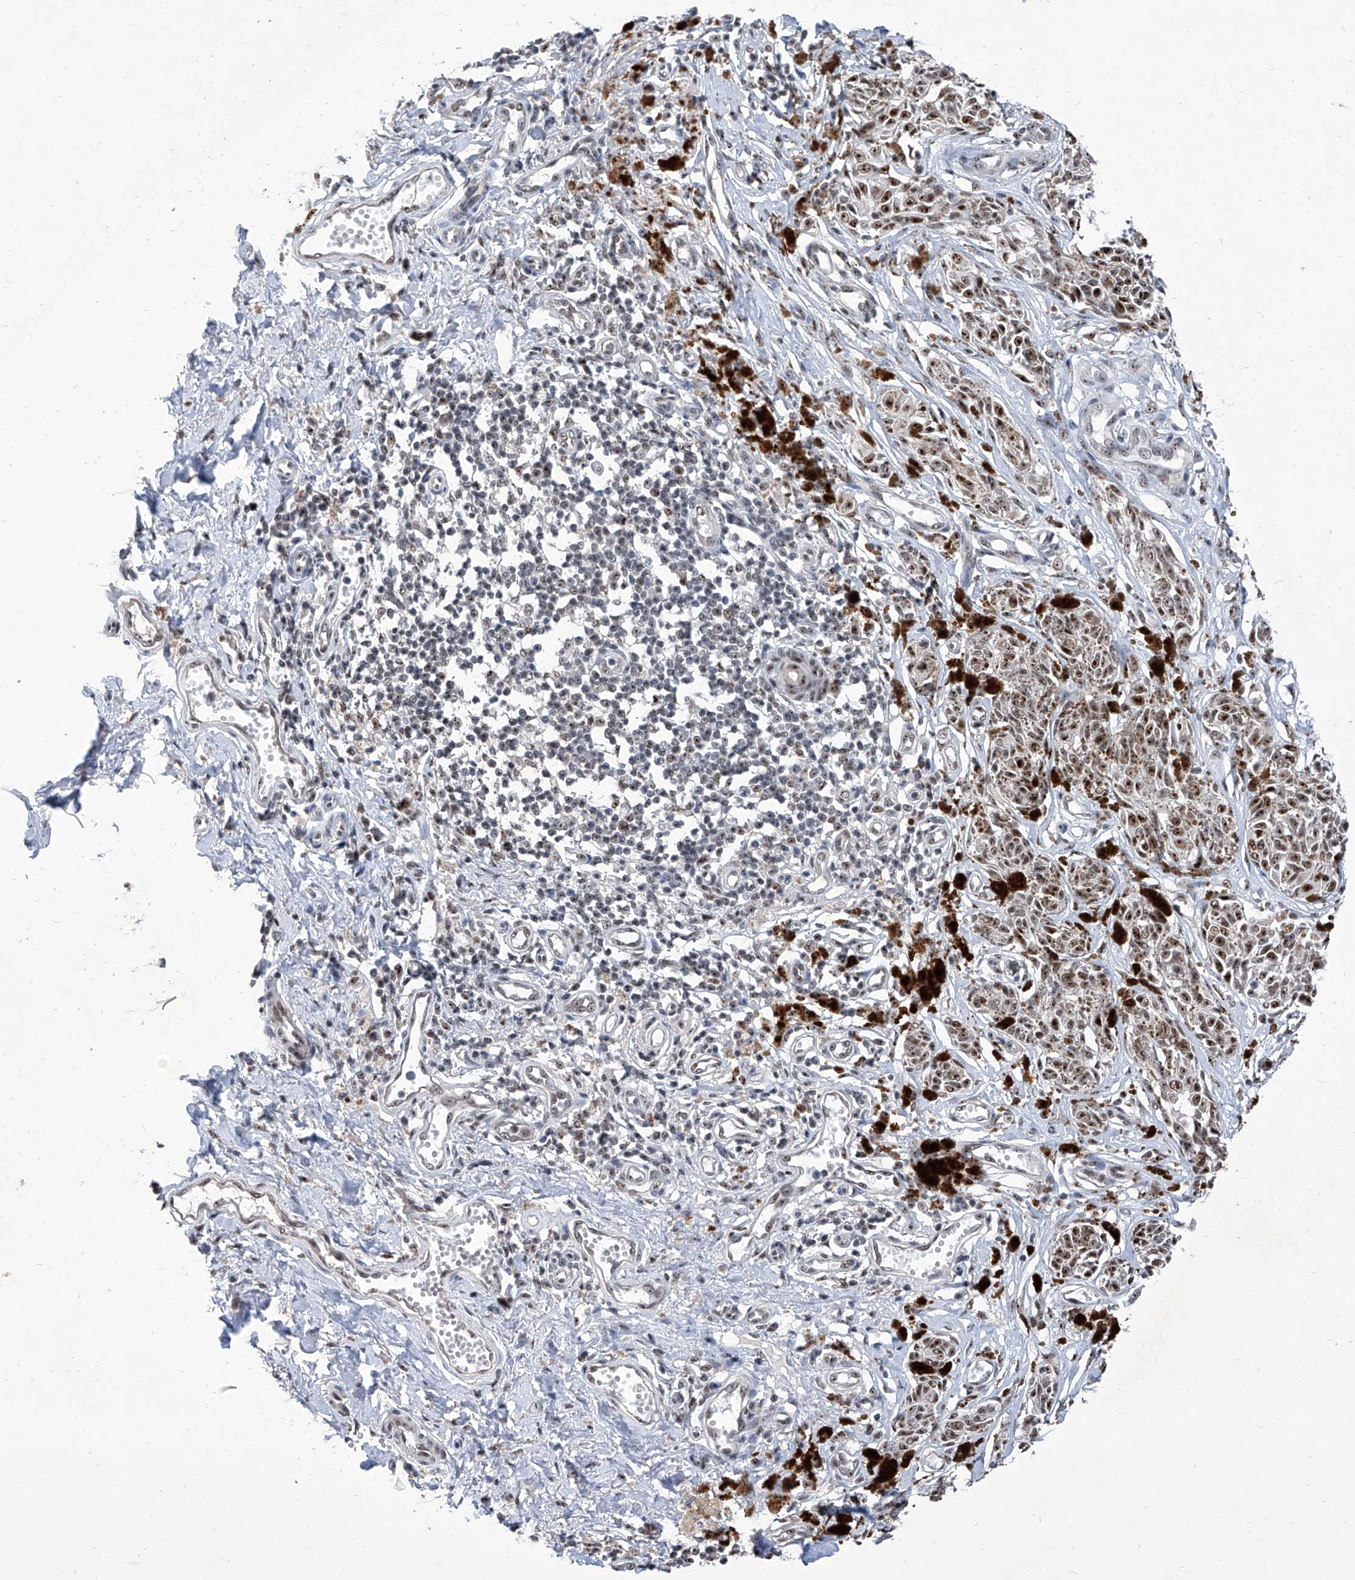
{"staining": {"intensity": "moderate", "quantity": ">75%", "location": "nuclear"}, "tissue": "melanoma", "cell_type": "Tumor cells", "image_type": "cancer", "snomed": [{"axis": "morphology", "description": "Malignant melanoma, NOS"}, {"axis": "topography", "description": "Skin"}], "caption": "Malignant melanoma stained with a protein marker displays moderate staining in tumor cells.", "gene": "CMTR1", "patient": {"sex": "male", "age": 53}}